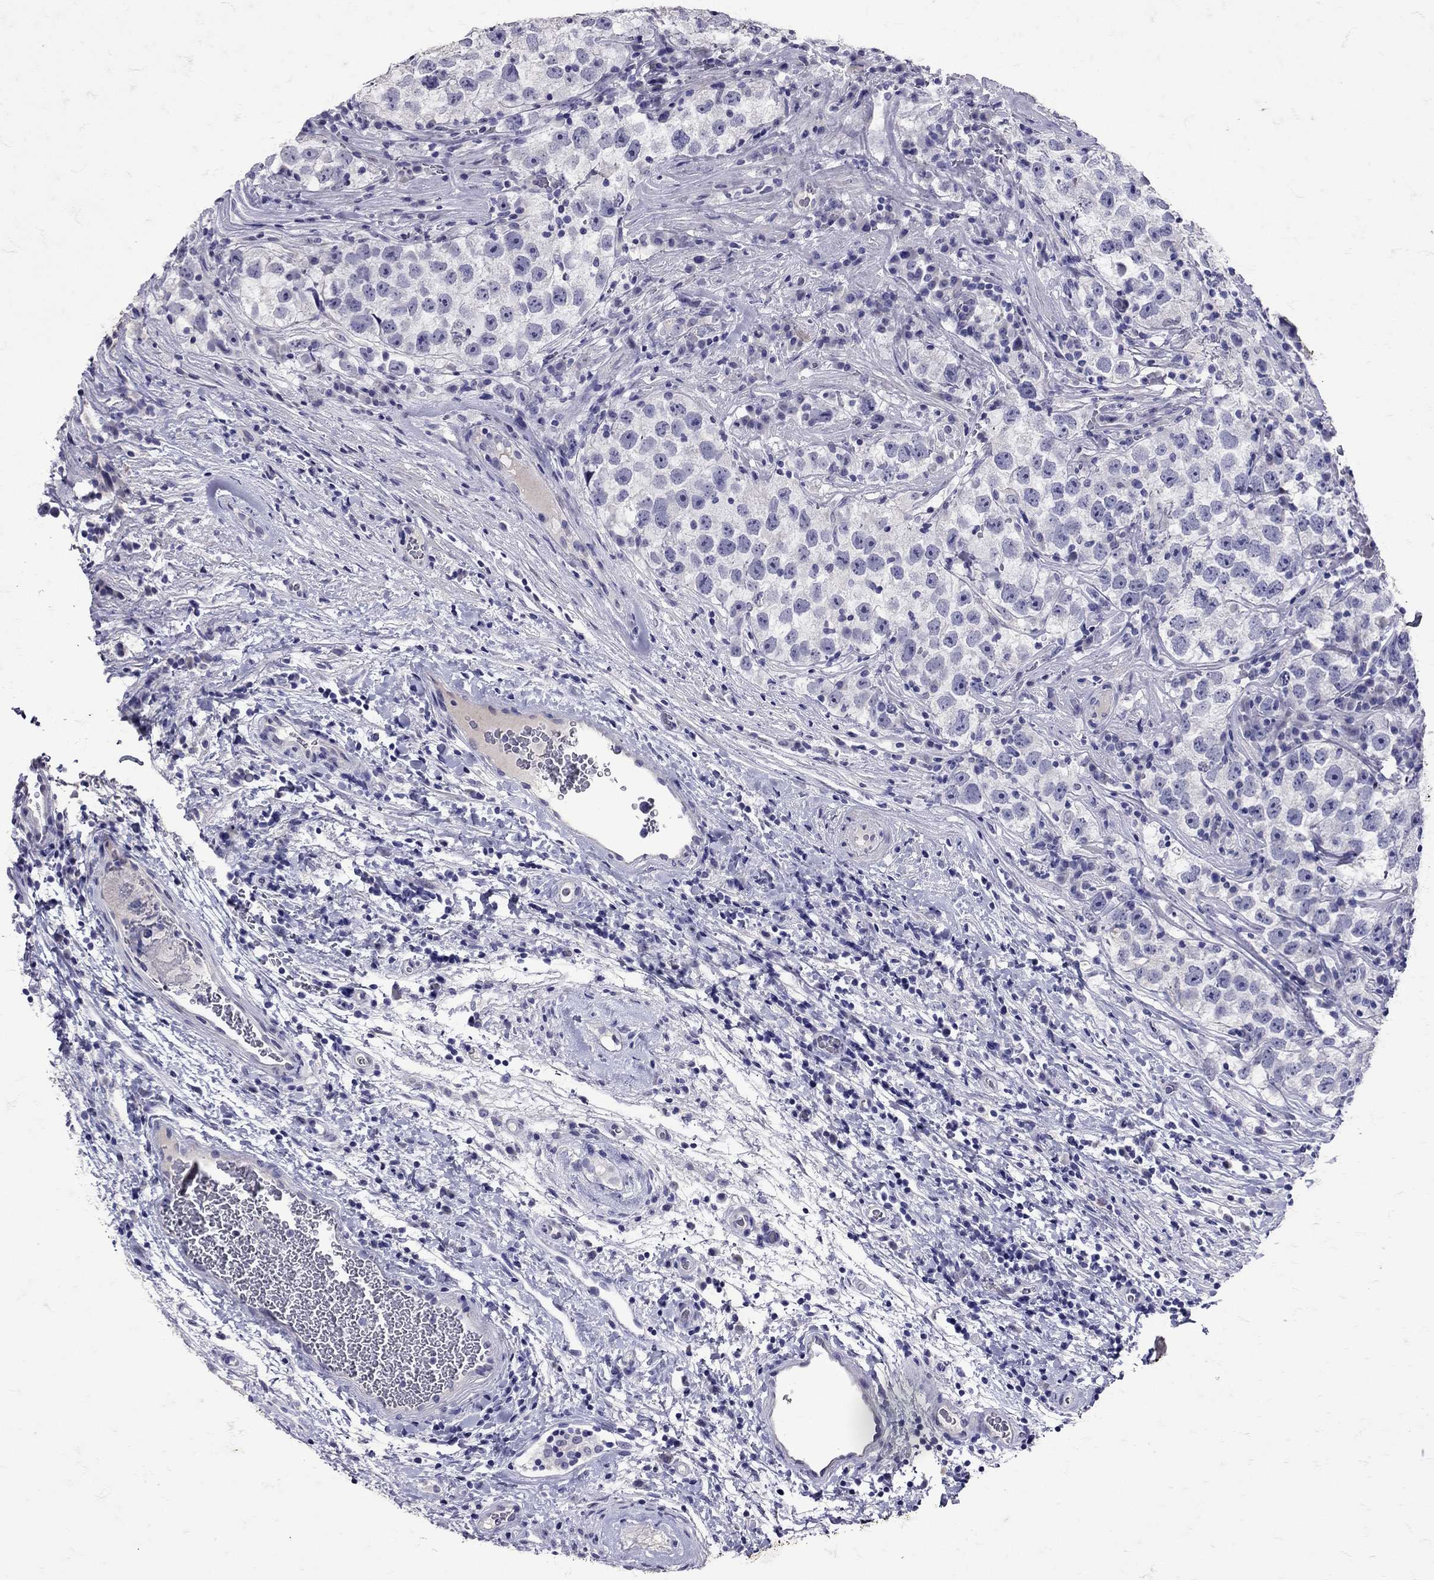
{"staining": {"intensity": "negative", "quantity": "none", "location": "none"}, "tissue": "testis cancer", "cell_type": "Tumor cells", "image_type": "cancer", "snomed": [{"axis": "morphology", "description": "Normal tissue, NOS"}, {"axis": "morphology", "description": "Seminoma, NOS"}, {"axis": "topography", "description": "Testis"}], "caption": "An IHC image of testis cancer is shown. There is no staining in tumor cells of testis cancer. Brightfield microscopy of IHC stained with DAB (brown) and hematoxylin (blue), captured at high magnification.", "gene": "SST", "patient": {"sex": "male", "age": 31}}